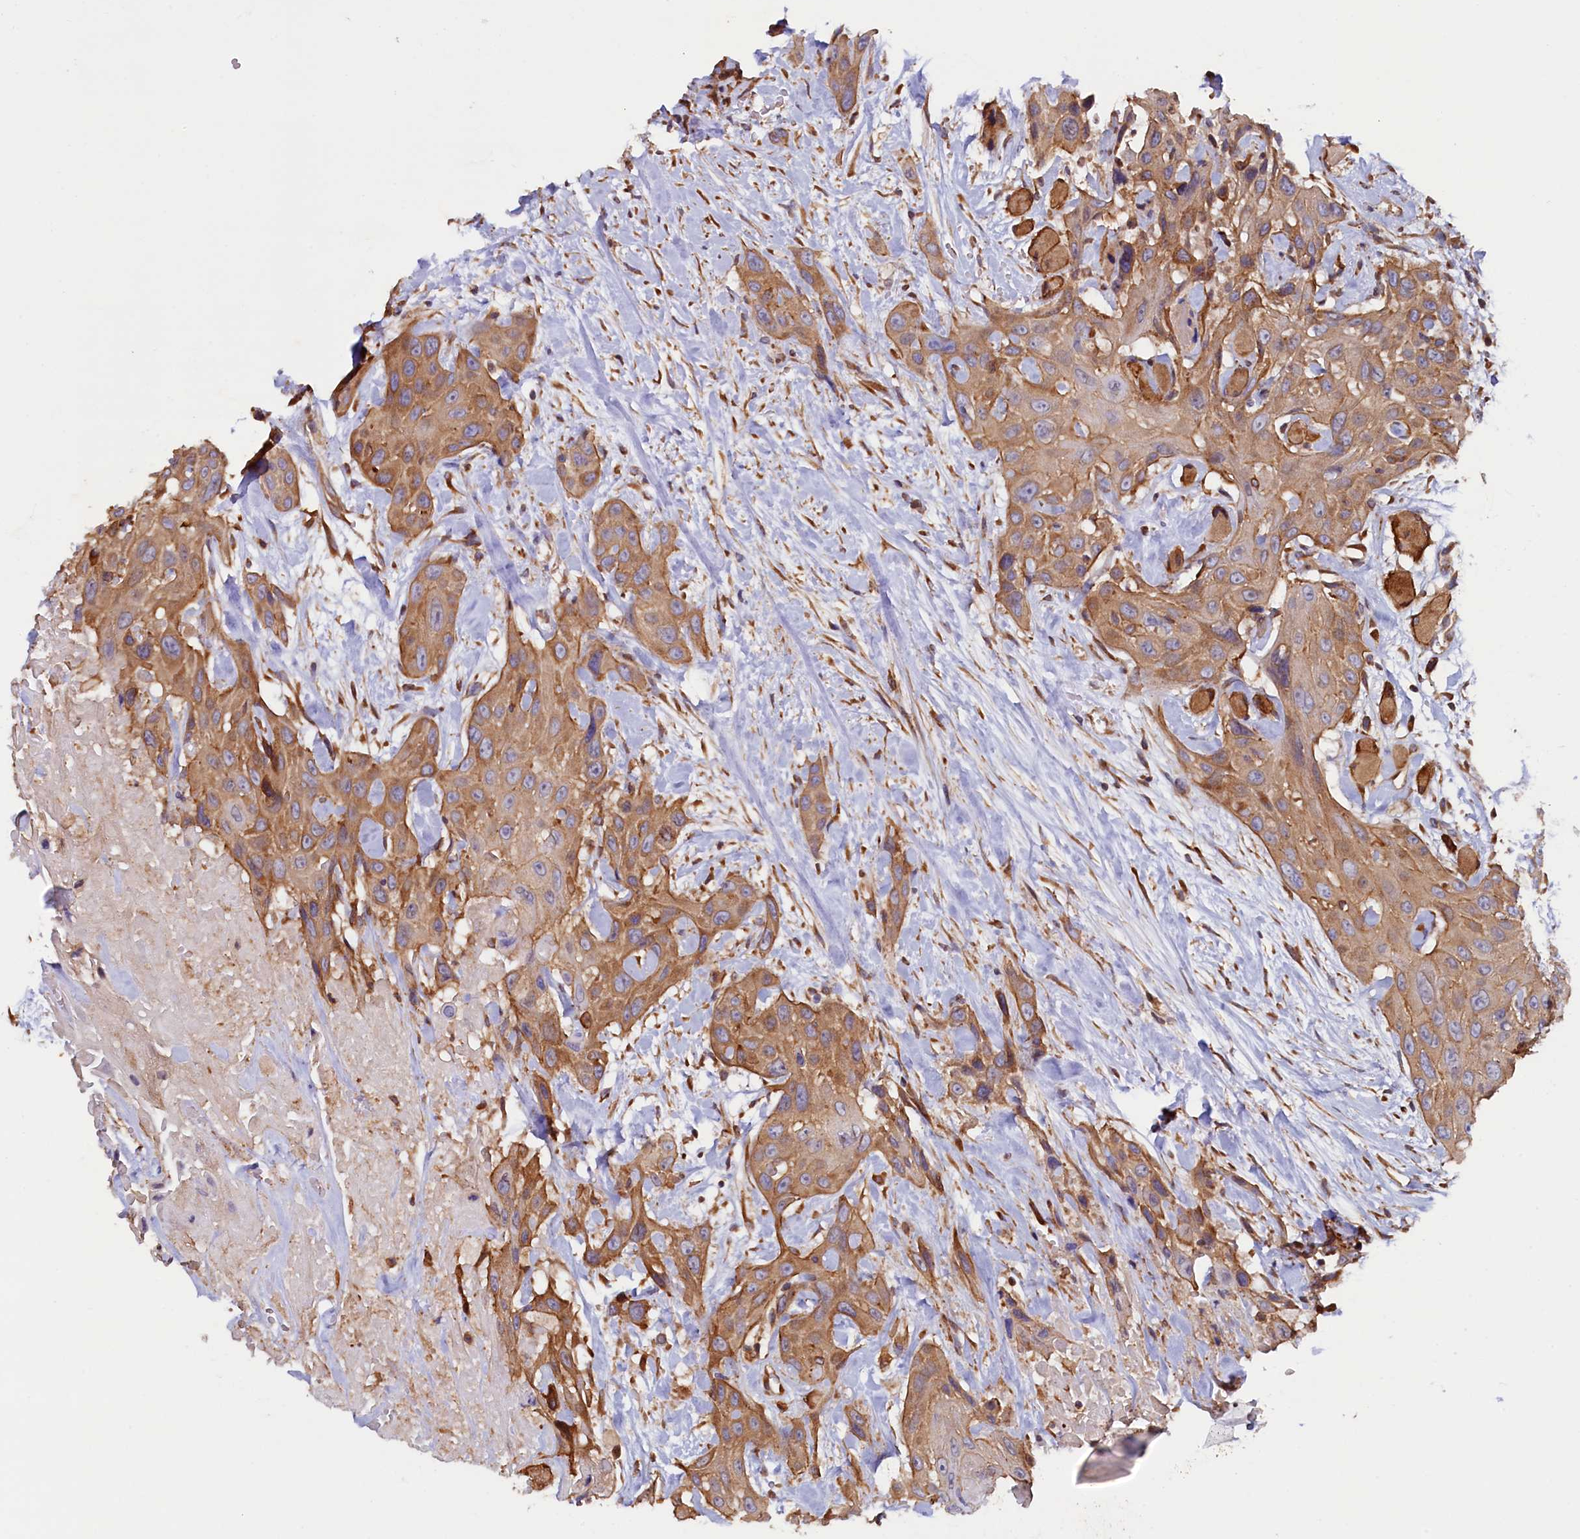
{"staining": {"intensity": "moderate", "quantity": ">75%", "location": "cytoplasmic/membranous"}, "tissue": "head and neck cancer", "cell_type": "Tumor cells", "image_type": "cancer", "snomed": [{"axis": "morphology", "description": "Squamous cell carcinoma, NOS"}, {"axis": "topography", "description": "Head-Neck"}], "caption": "There is medium levels of moderate cytoplasmic/membranous expression in tumor cells of squamous cell carcinoma (head and neck), as demonstrated by immunohistochemical staining (brown color).", "gene": "ATXN2L", "patient": {"sex": "male", "age": 81}}